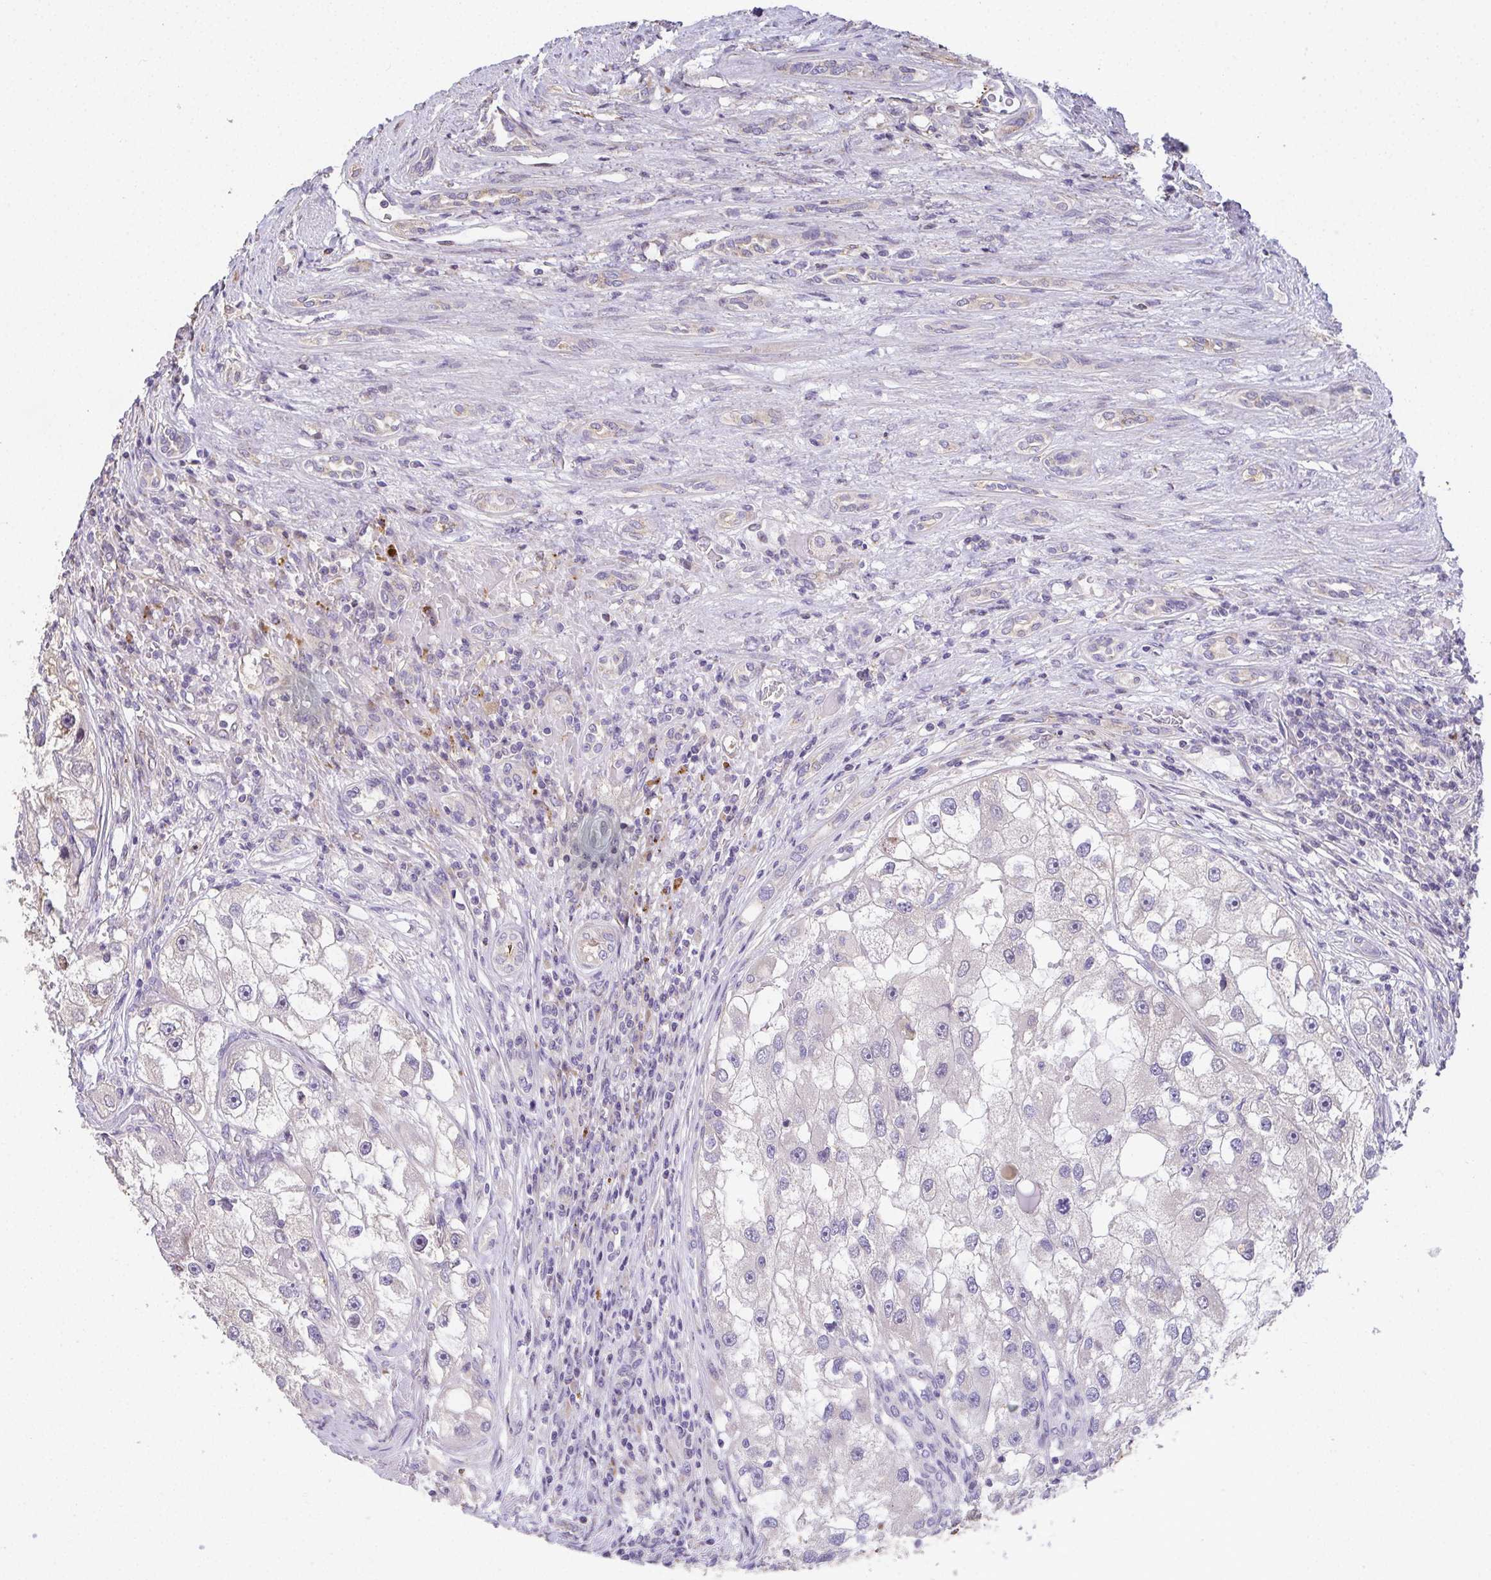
{"staining": {"intensity": "negative", "quantity": "none", "location": "none"}, "tissue": "renal cancer", "cell_type": "Tumor cells", "image_type": "cancer", "snomed": [{"axis": "morphology", "description": "Adenocarcinoma, NOS"}, {"axis": "topography", "description": "Kidney"}], "caption": "The image displays no significant expression in tumor cells of adenocarcinoma (renal).", "gene": "RUNDC3B", "patient": {"sex": "male", "age": 63}}